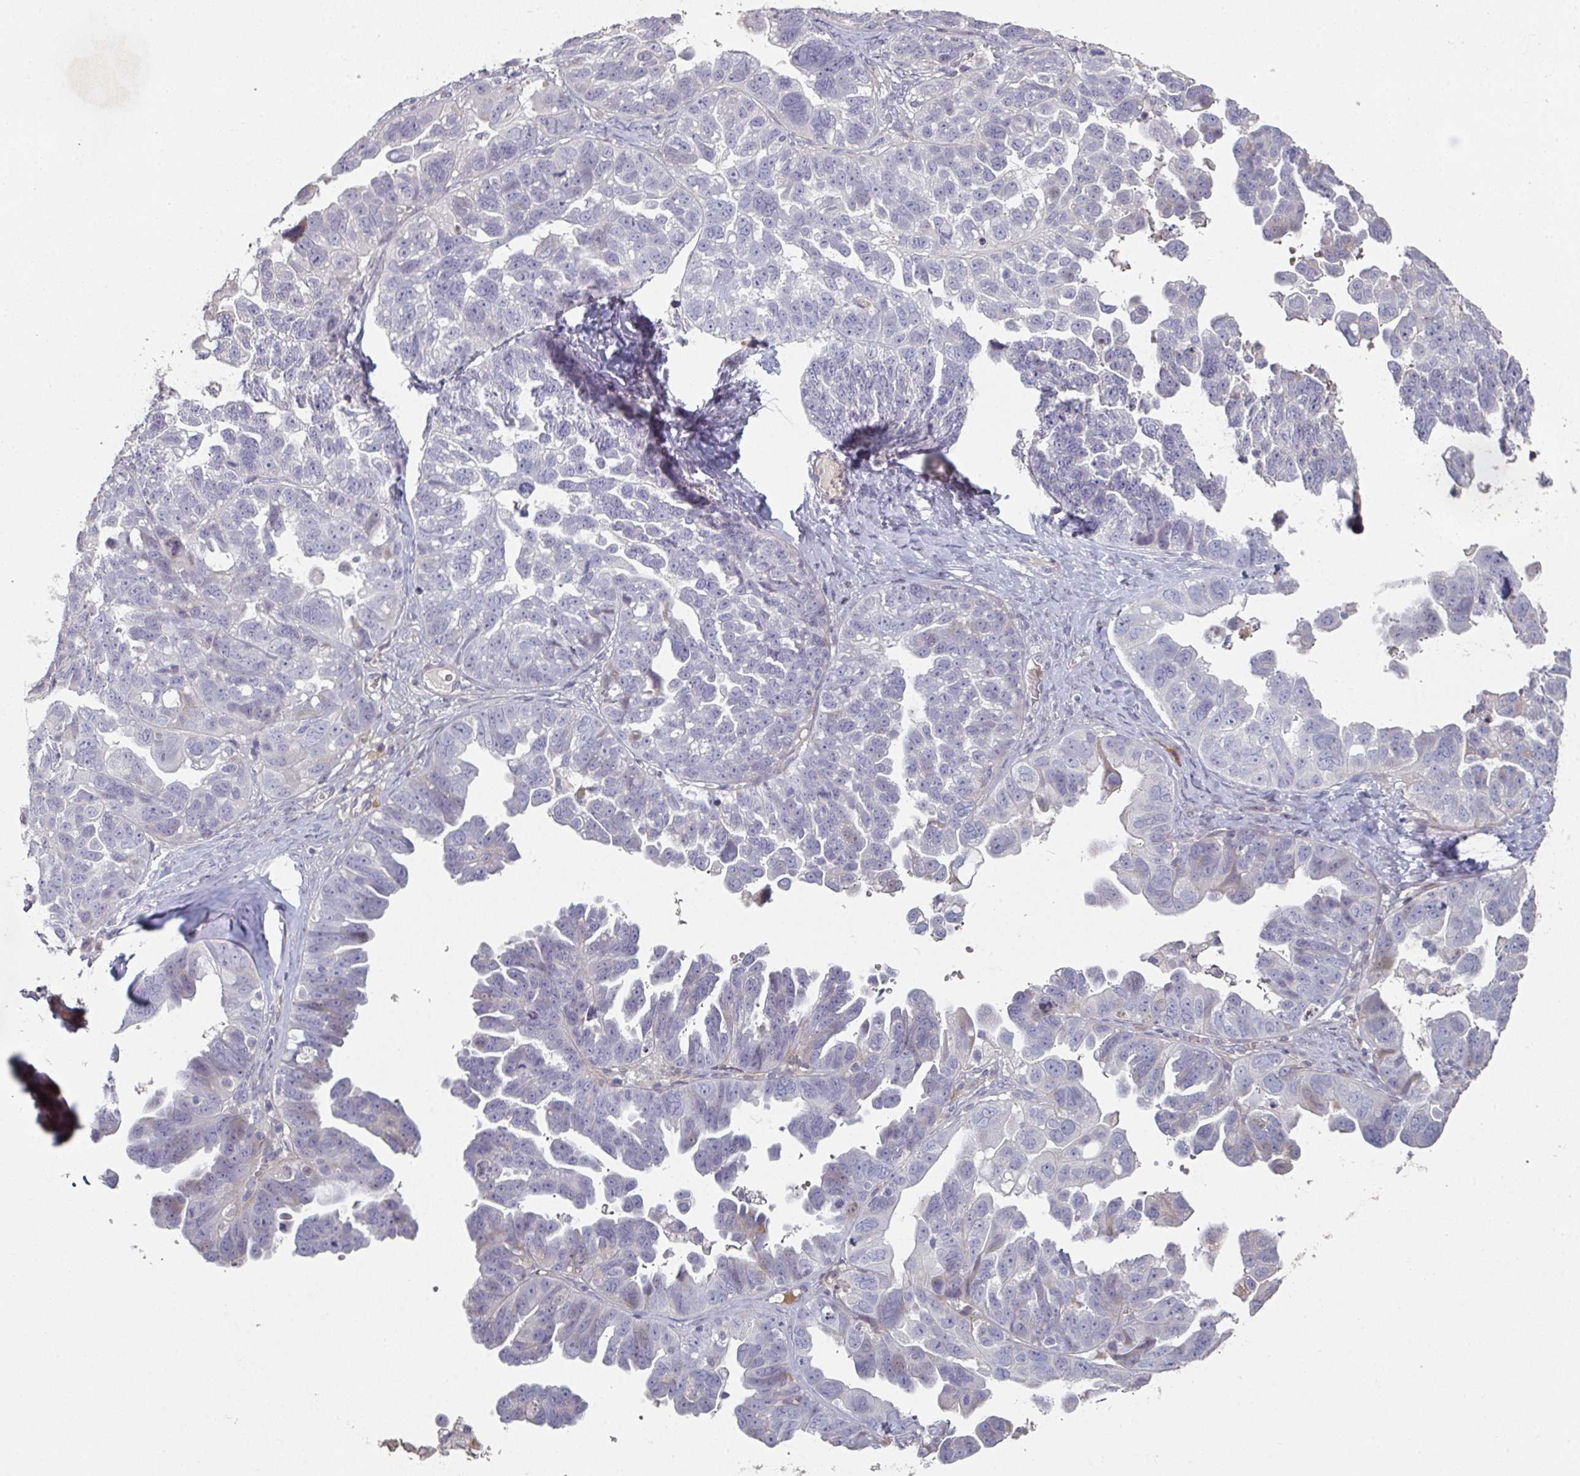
{"staining": {"intensity": "negative", "quantity": "none", "location": "none"}, "tissue": "ovarian cancer", "cell_type": "Tumor cells", "image_type": "cancer", "snomed": [{"axis": "morphology", "description": "Cystadenocarcinoma, serous, NOS"}, {"axis": "topography", "description": "Ovary"}], "caption": "Ovarian cancer stained for a protein using IHC exhibits no staining tumor cells.", "gene": "A1CF", "patient": {"sex": "female", "age": 79}}